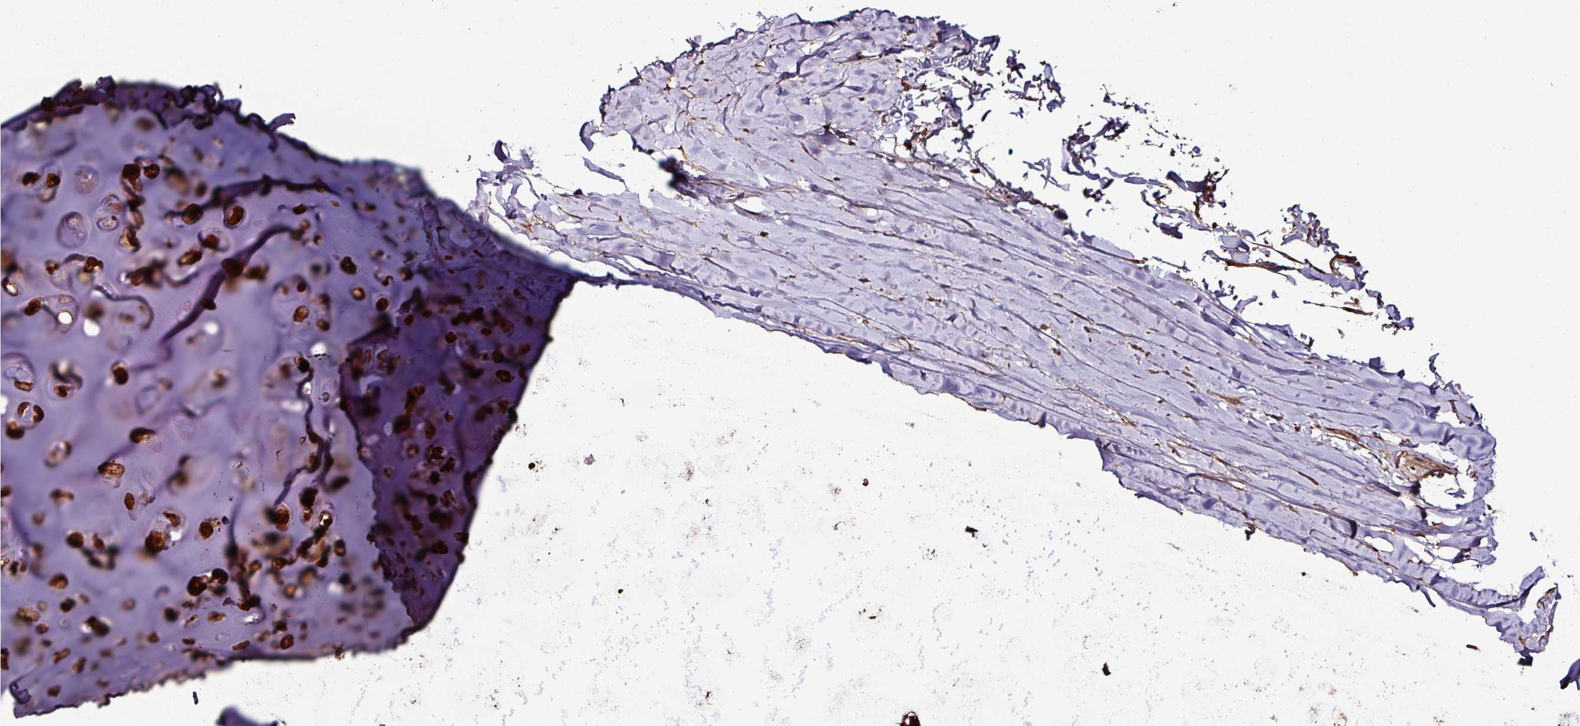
{"staining": {"intensity": "negative", "quantity": "none", "location": "none"}, "tissue": "adipose tissue", "cell_type": "Adipocytes", "image_type": "normal", "snomed": [{"axis": "morphology", "description": "Normal tissue, NOS"}, {"axis": "topography", "description": "Cartilage tissue"}, {"axis": "topography", "description": "Nasopharynx"}, {"axis": "topography", "description": "Thyroid gland"}], "caption": "Photomicrograph shows no significant protein expression in adipocytes of benign adipose tissue.", "gene": "GNPDA1", "patient": {"sex": "male", "age": 63}}